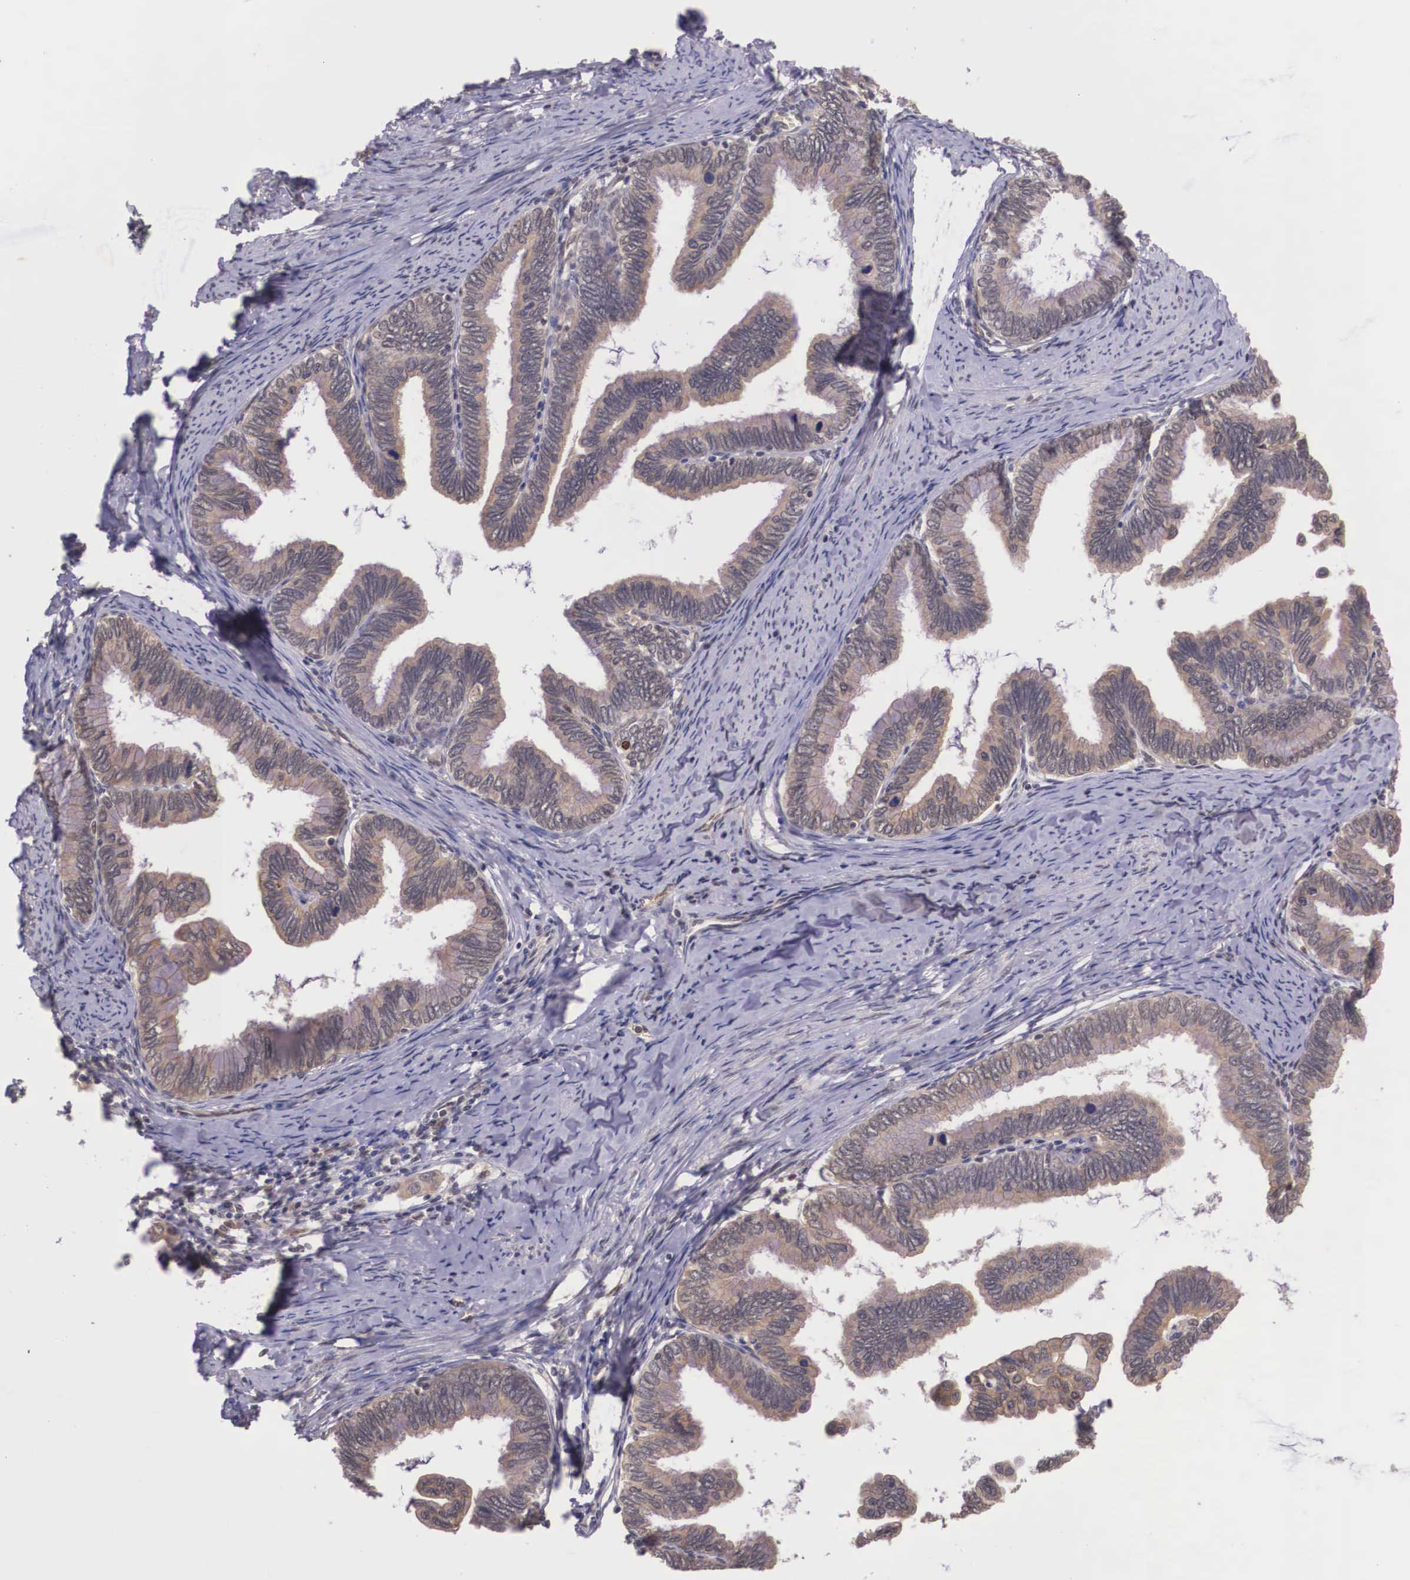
{"staining": {"intensity": "moderate", "quantity": ">75%", "location": "cytoplasmic/membranous"}, "tissue": "cervical cancer", "cell_type": "Tumor cells", "image_type": "cancer", "snomed": [{"axis": "morphology", "description": "Adenocarcinoma, NOS"}, {"axis": "topography", "description": "Cervix"}], "caption": "Human adenocarcinoma (cervical) stained for a protein (brown) demonstrates moderate cytoplasmic/membranous positive positivity in approximately >75% of tumor cells.", "gene": "VASH1", "patient": {"sex": "female", "age": 49}}